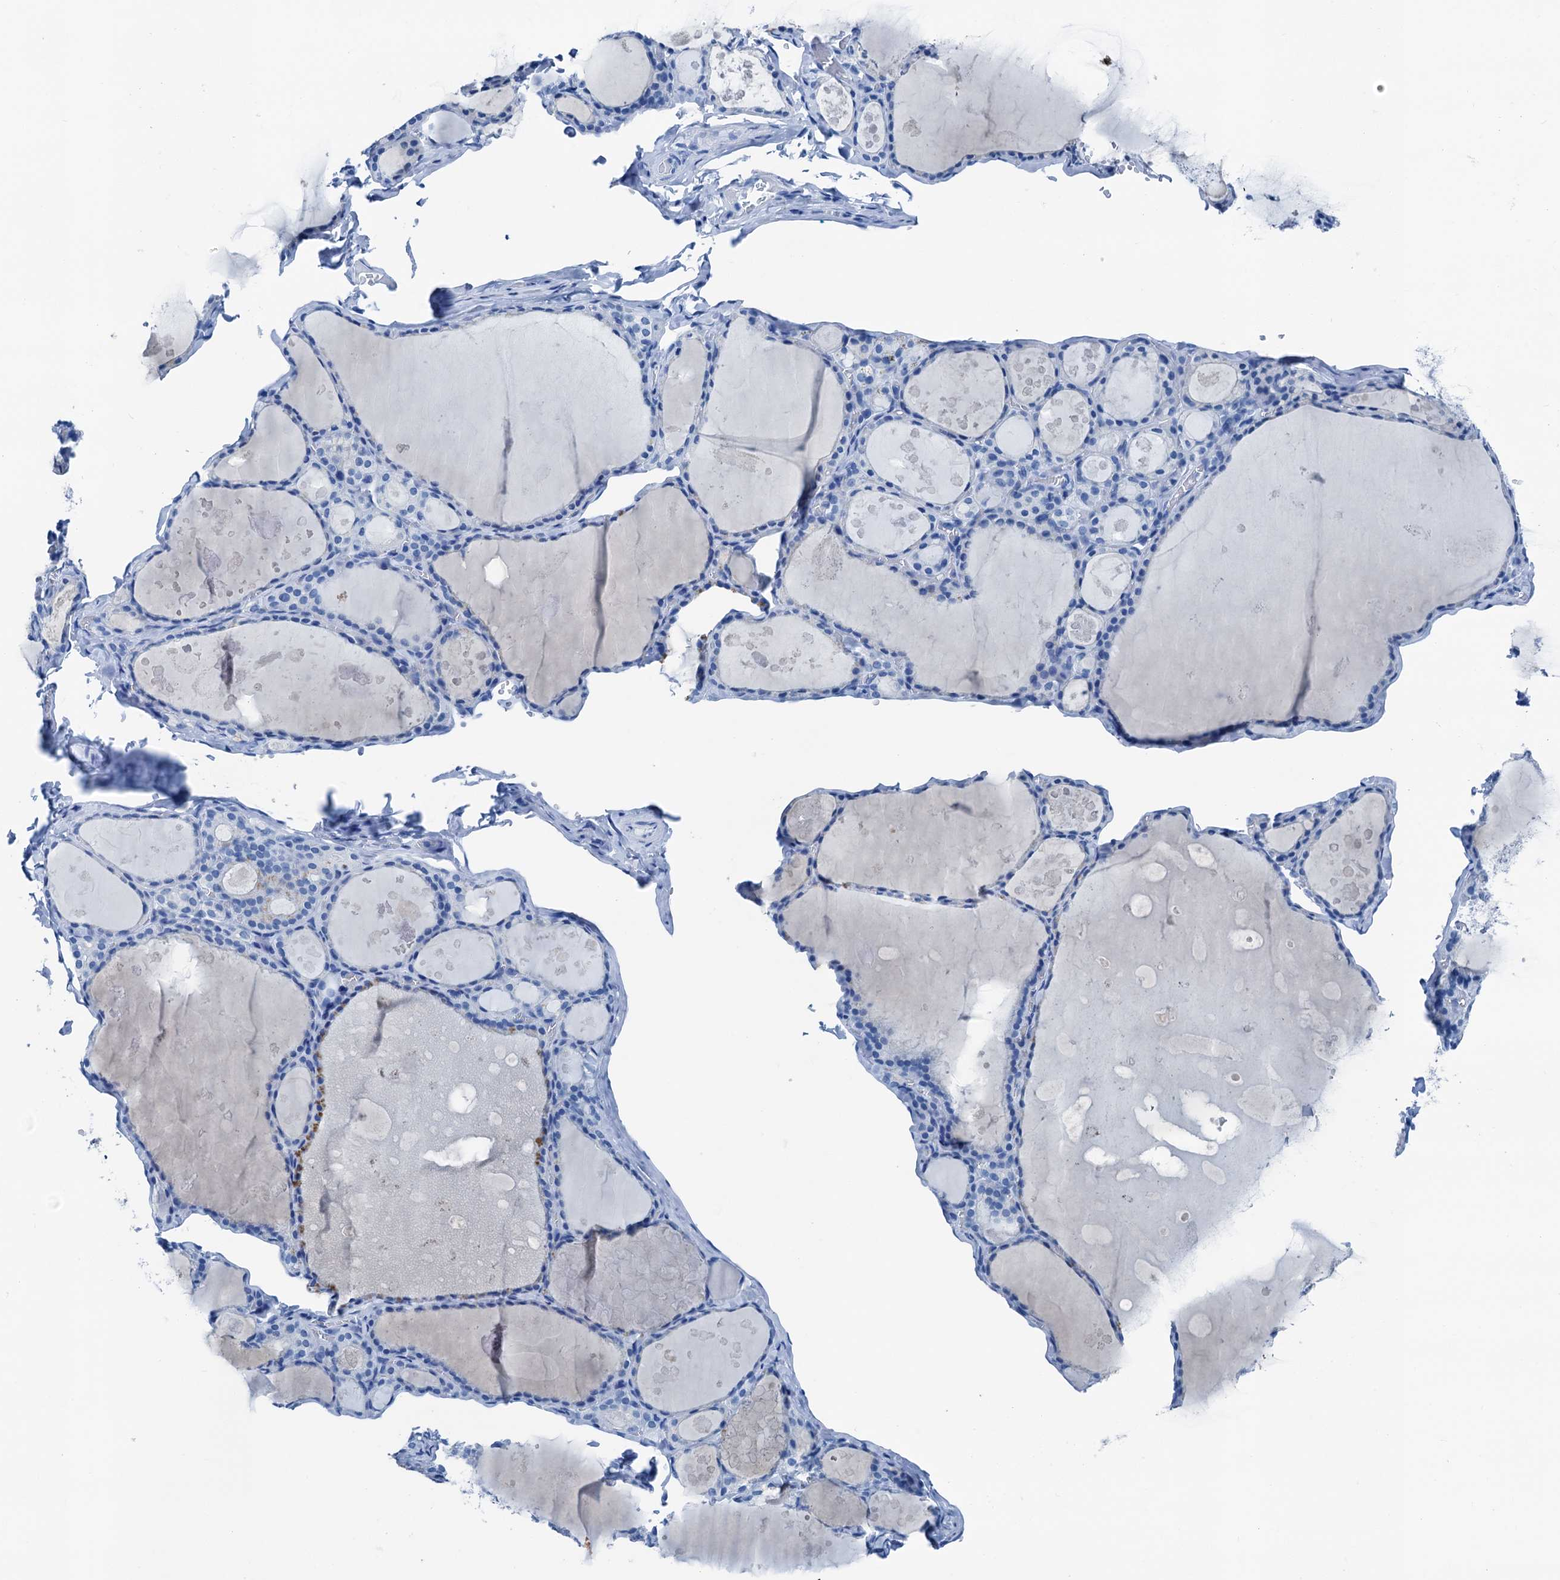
{"staining": {"intensity": "negative", "quantity": "none", "location": "none"}, "tissue": "thyroid gland", "cell_type": "Glandular cells", "image_type": "normal", "snomed": [{"axis": "morphology", "description": "Normal tissue, NOS"}, {"axis": "topography", "description": "Thyroid gland"}], "caption": "Protein analysis of benign thyroid gland demonstrates no significant positivity in glandular cells.", "gene": "CBLN3", "patient": {"sex": "male", "age": 56}}